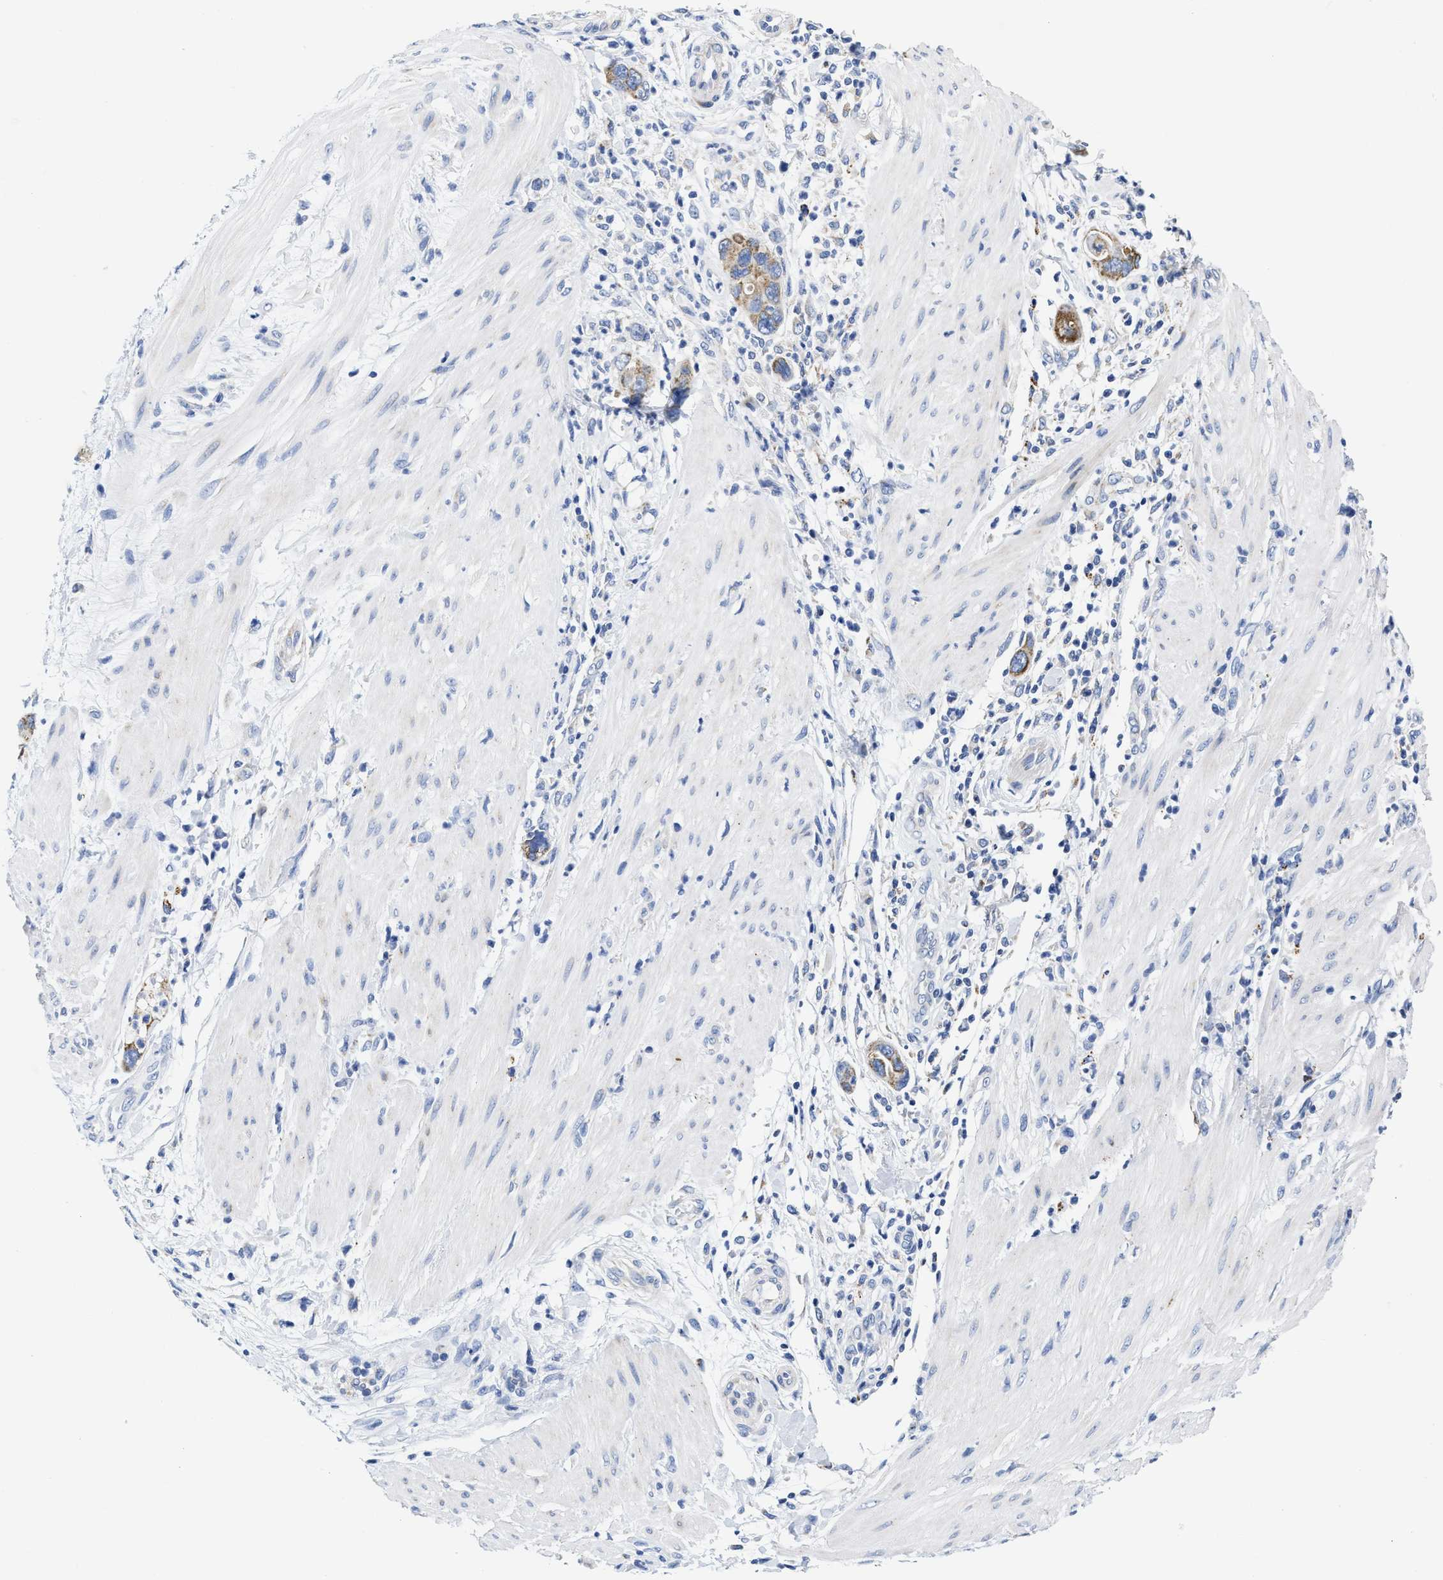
{"staining": {"intensity": "moderate", "quantity": "25%-75%", "location": "cytoplasmic/membranous"}, "tissue": "pancreatic cancer", "cell_type": "Tumor cells", "image_type": "cancer", "snomed": [{"axis": "morphology", "description": "Adenocarcinoma, NOS"}, {"axis": "topography", "description": "Pancreas"}], "caption": "Pancreatic cancer was stained to show a protein in brown. There is medium levels of moderate cytoplasmic/membranous staining in about 25%-75% of tumor cells. The staining is performed using DAB (3,3'-diaminobenzidine) brown chromogen to label protein expression. The nuclei are counter-stained blue using hematoxylin.", "gene": "TBRG4", "patient": {"sex": "female", "age": 70}}